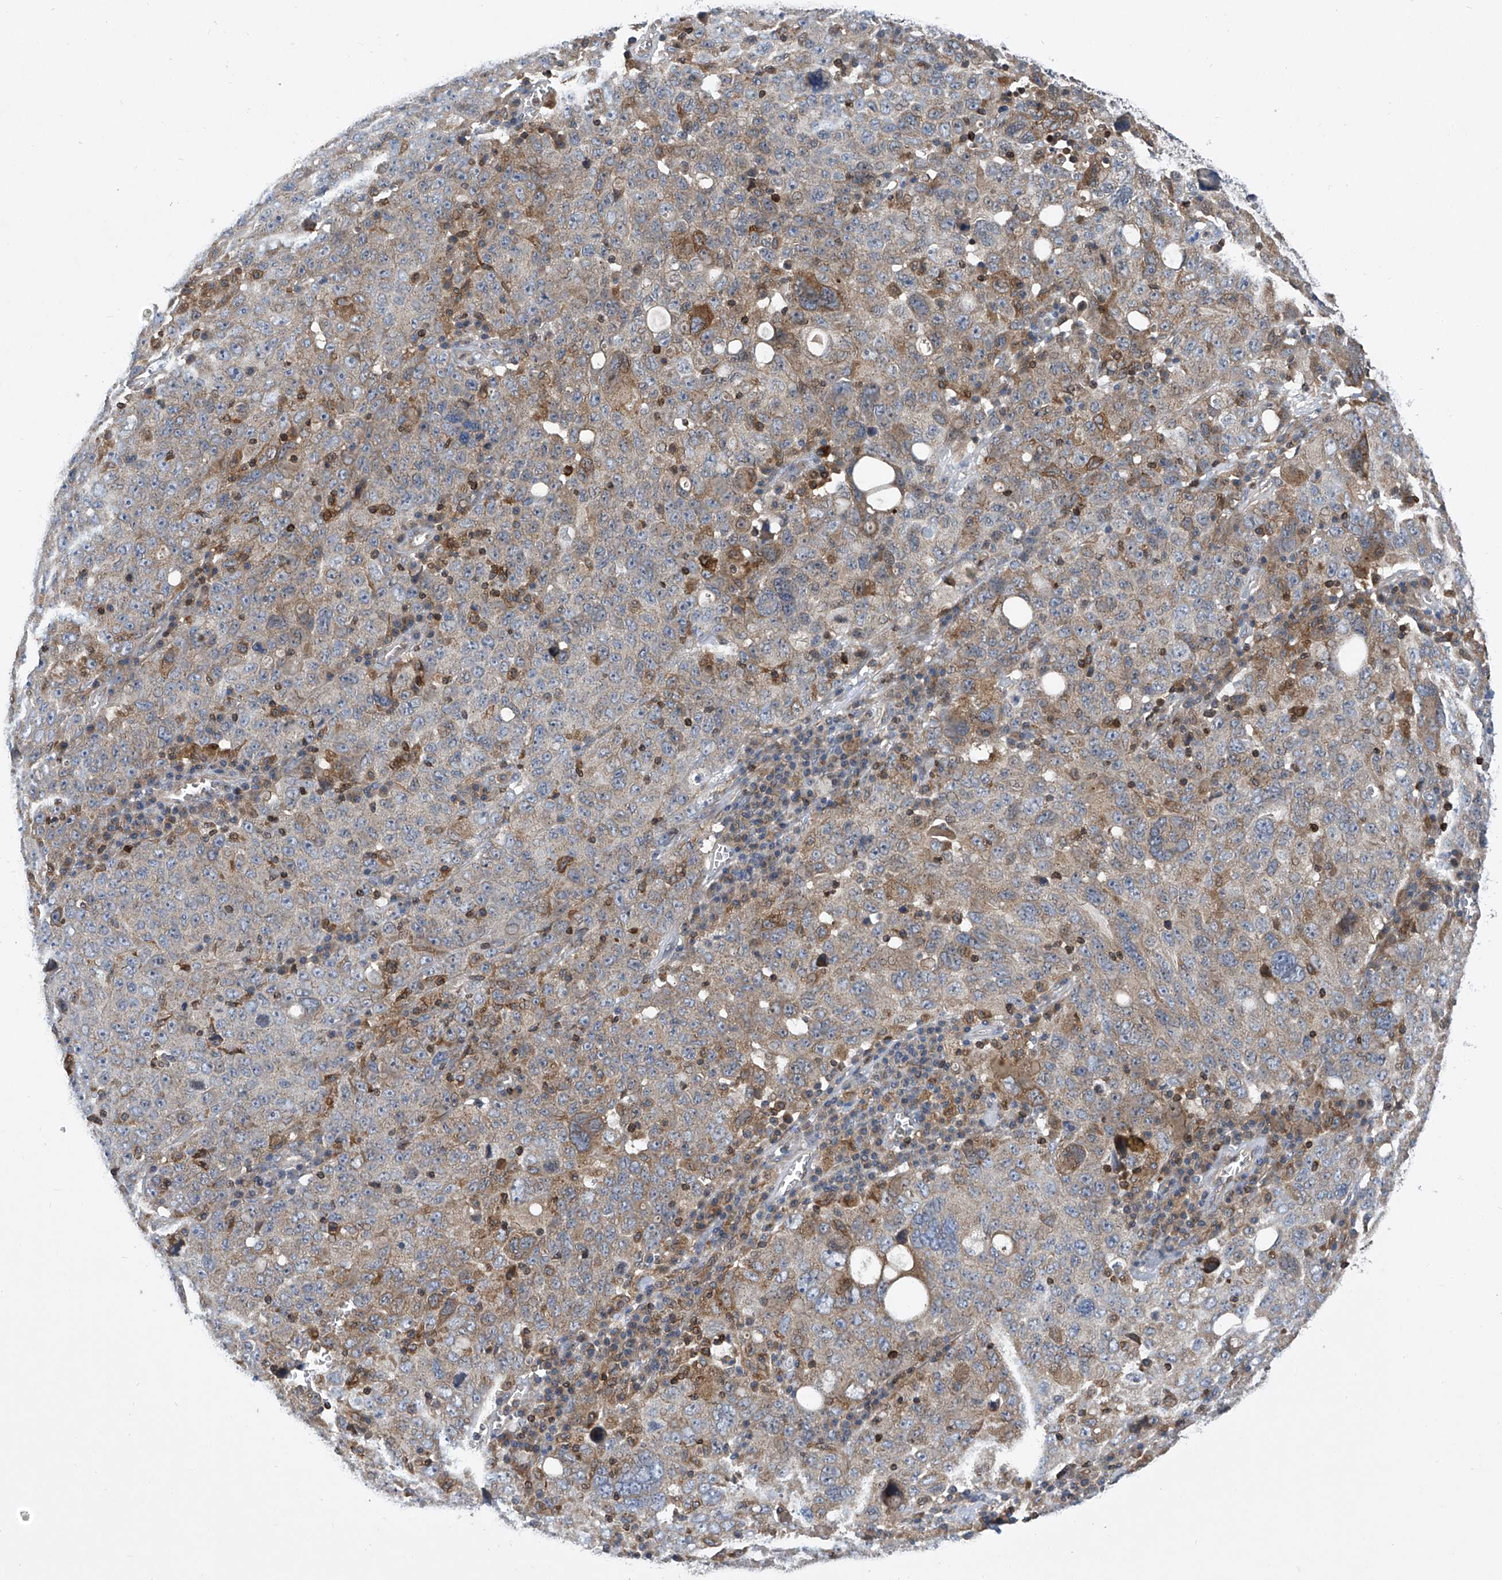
{"staining": {"intensity": "moderate", "quantity": "<25%", "location": "cytoplasmic/membranous"}, "tissue": "ovarian cancer", "cell_type": "Tumor cells", "image_type": "cancer", "snomed": [{"axis": "morphology", "description": "Carcinoma, endometroid"}, {"axis": "topography", "description": "Ovary"}], "caption": "Approximately <25% of tumor cells in ovarian endometroid carcinoma display moderate cytoplasmic/membranous protein staining as visualized by brown immunohistochemical staining.", "gene": "TRIM38", "patient": {"sex": "female", "age": 62}}